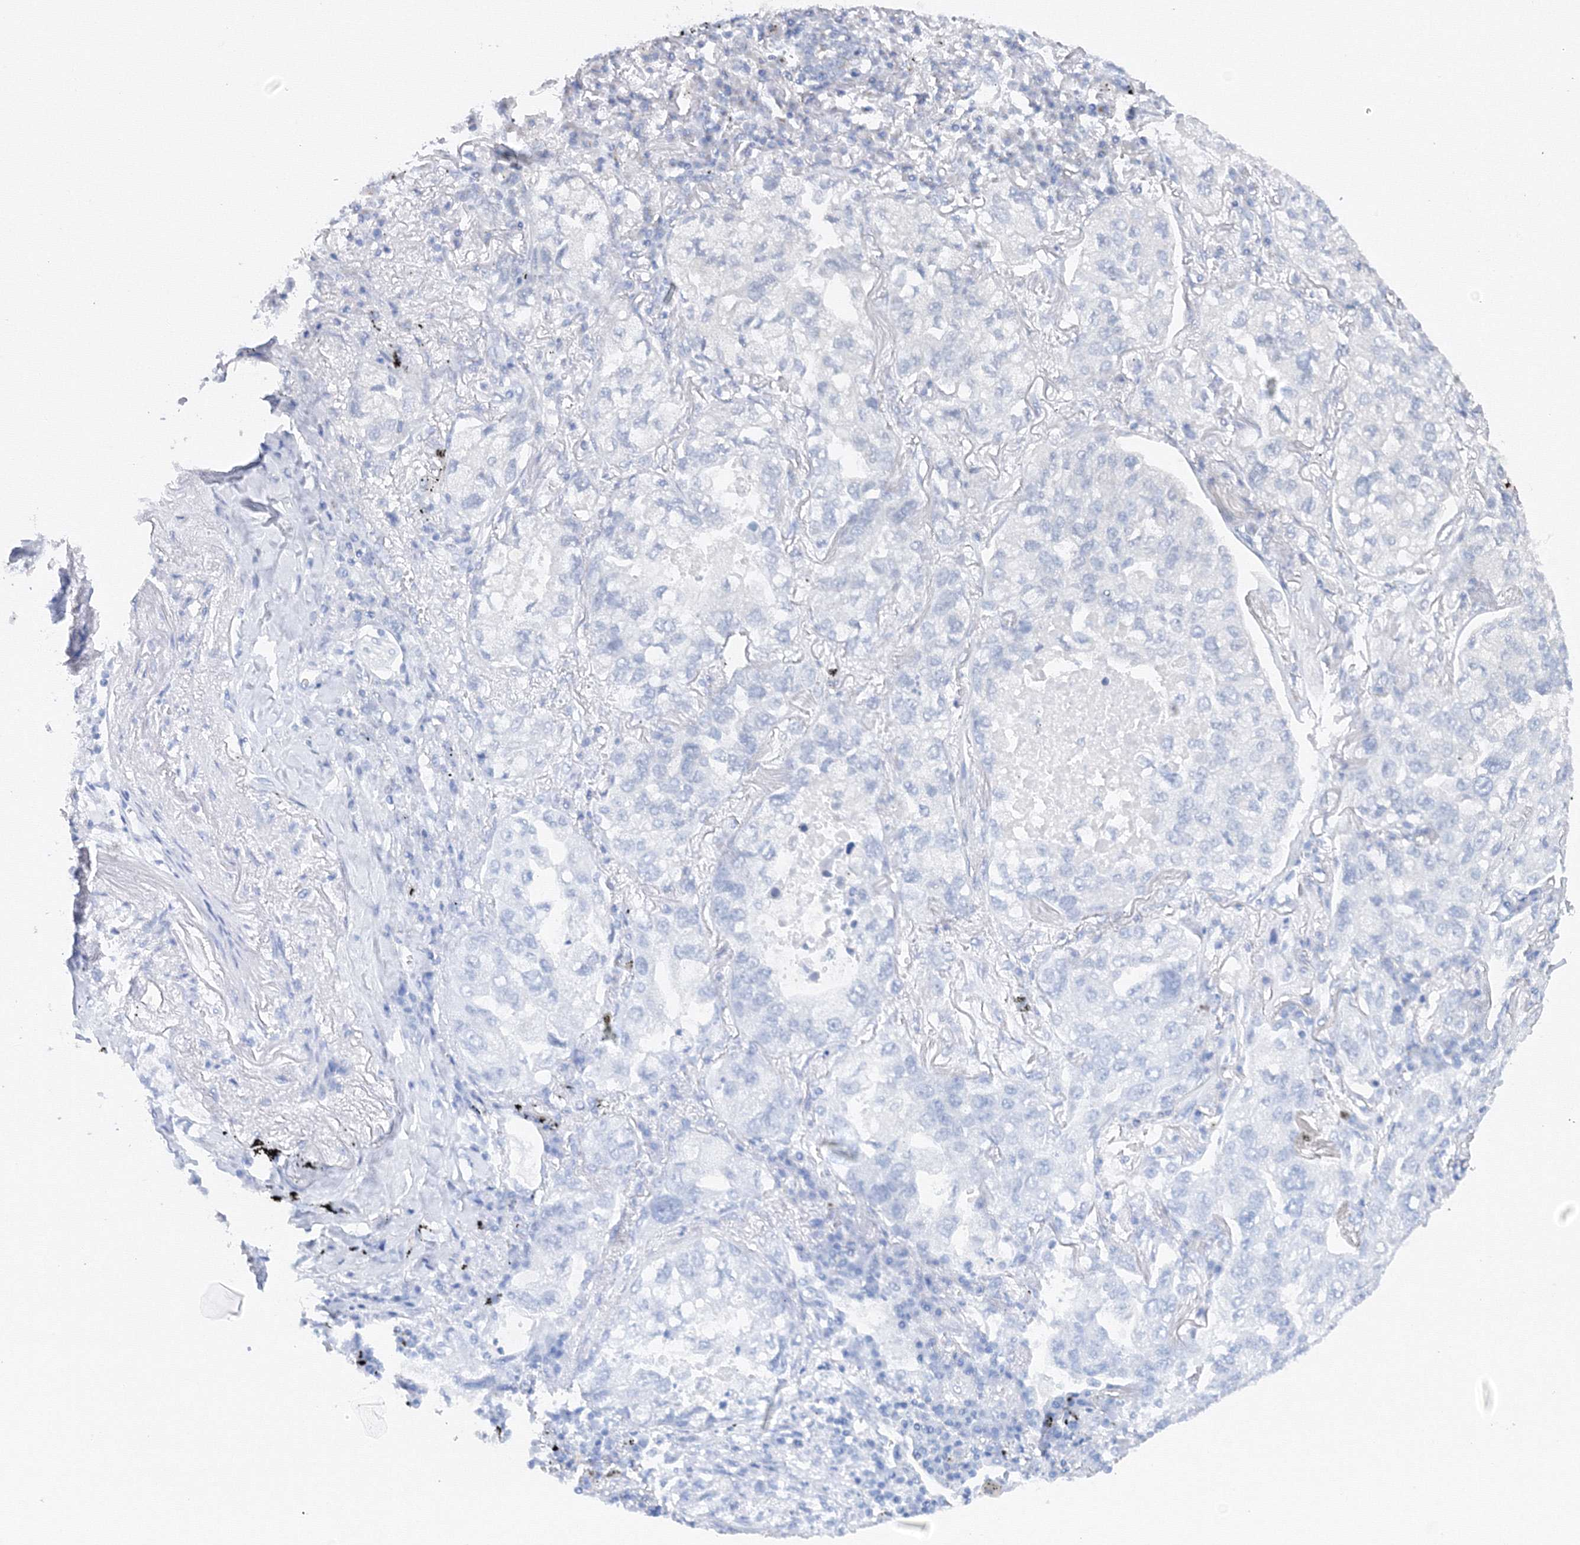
{"staining": {"intensity": "negative", "quantity": "none", "location": "none"}, "tissue": "lung cancer", "cell_type": "Tumor cells", "image_type": "cancer", "snomed": [{"axis": "morphology", "description": "Adenocarcinoma, NOS"}, {"axis": "topography", "description": "Lung"}], "caption": "Lung adenocarcinoma was stained to show a protein in brown. There is no significant staining in tumor cells. (Brightfield microscopy of DAB (3,3'-diaminobenzidine) immunohistochemistry at high magnification).", "gene": "TAMM41", "patient": {"sex": "male", "age": 65}}